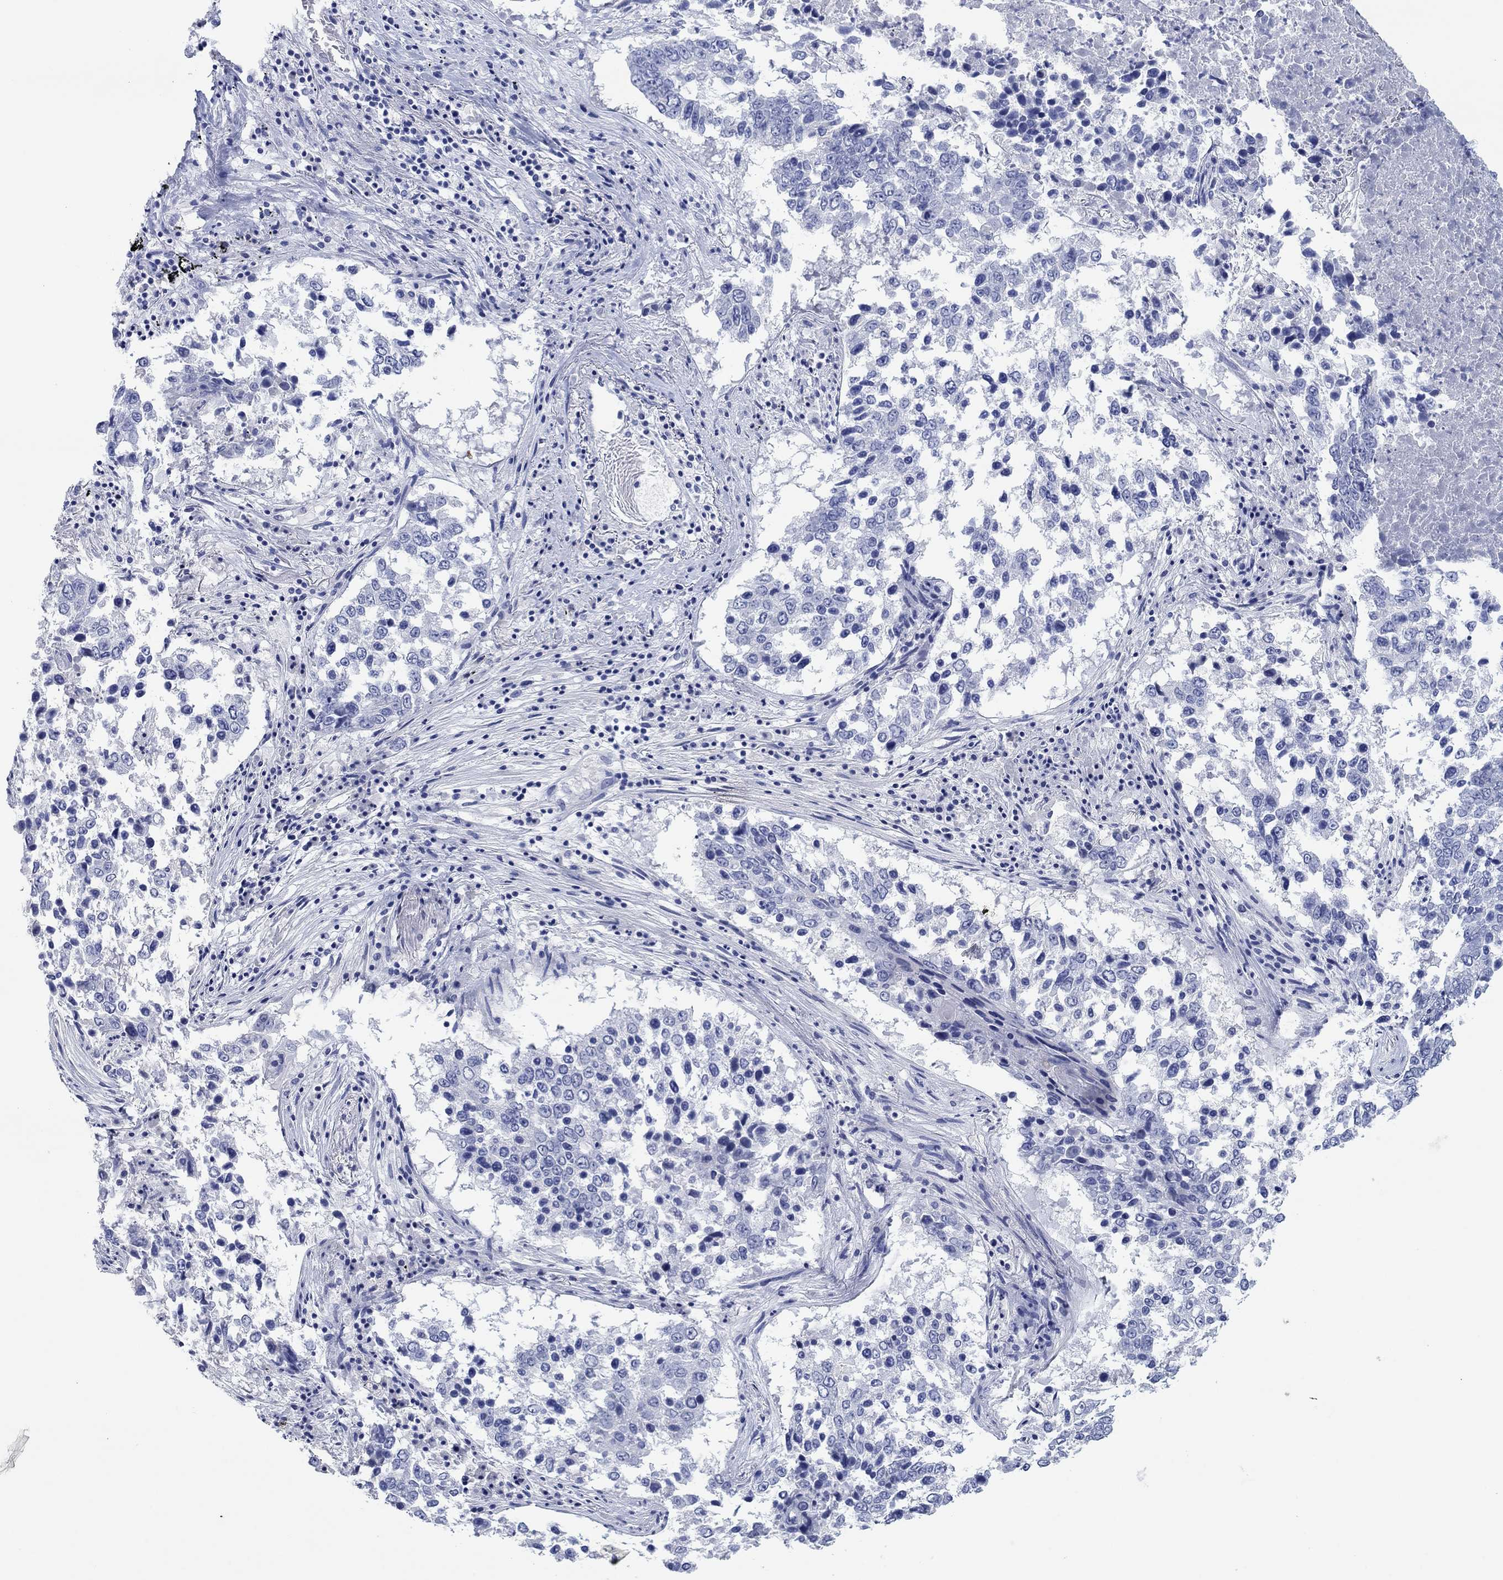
{"staining": {"intensity": "negative", "quantity": "none", "location": "none"}, "tissue": "lung cancer", "cell_type": "Tumor cells", "image_type": "cancer", "snomed": [{"axis": "morphology", "description": "Squamous cell carcinoma, NOS"}, {"axis": "topography", "description": "Lung"}], "caption": "Photomicrograph shows no protein expression in tumor cells of lung squamous cell carcinoma tissue.", "gene": "POU5F1", "patient": {"sex": "male", "age": 82}}